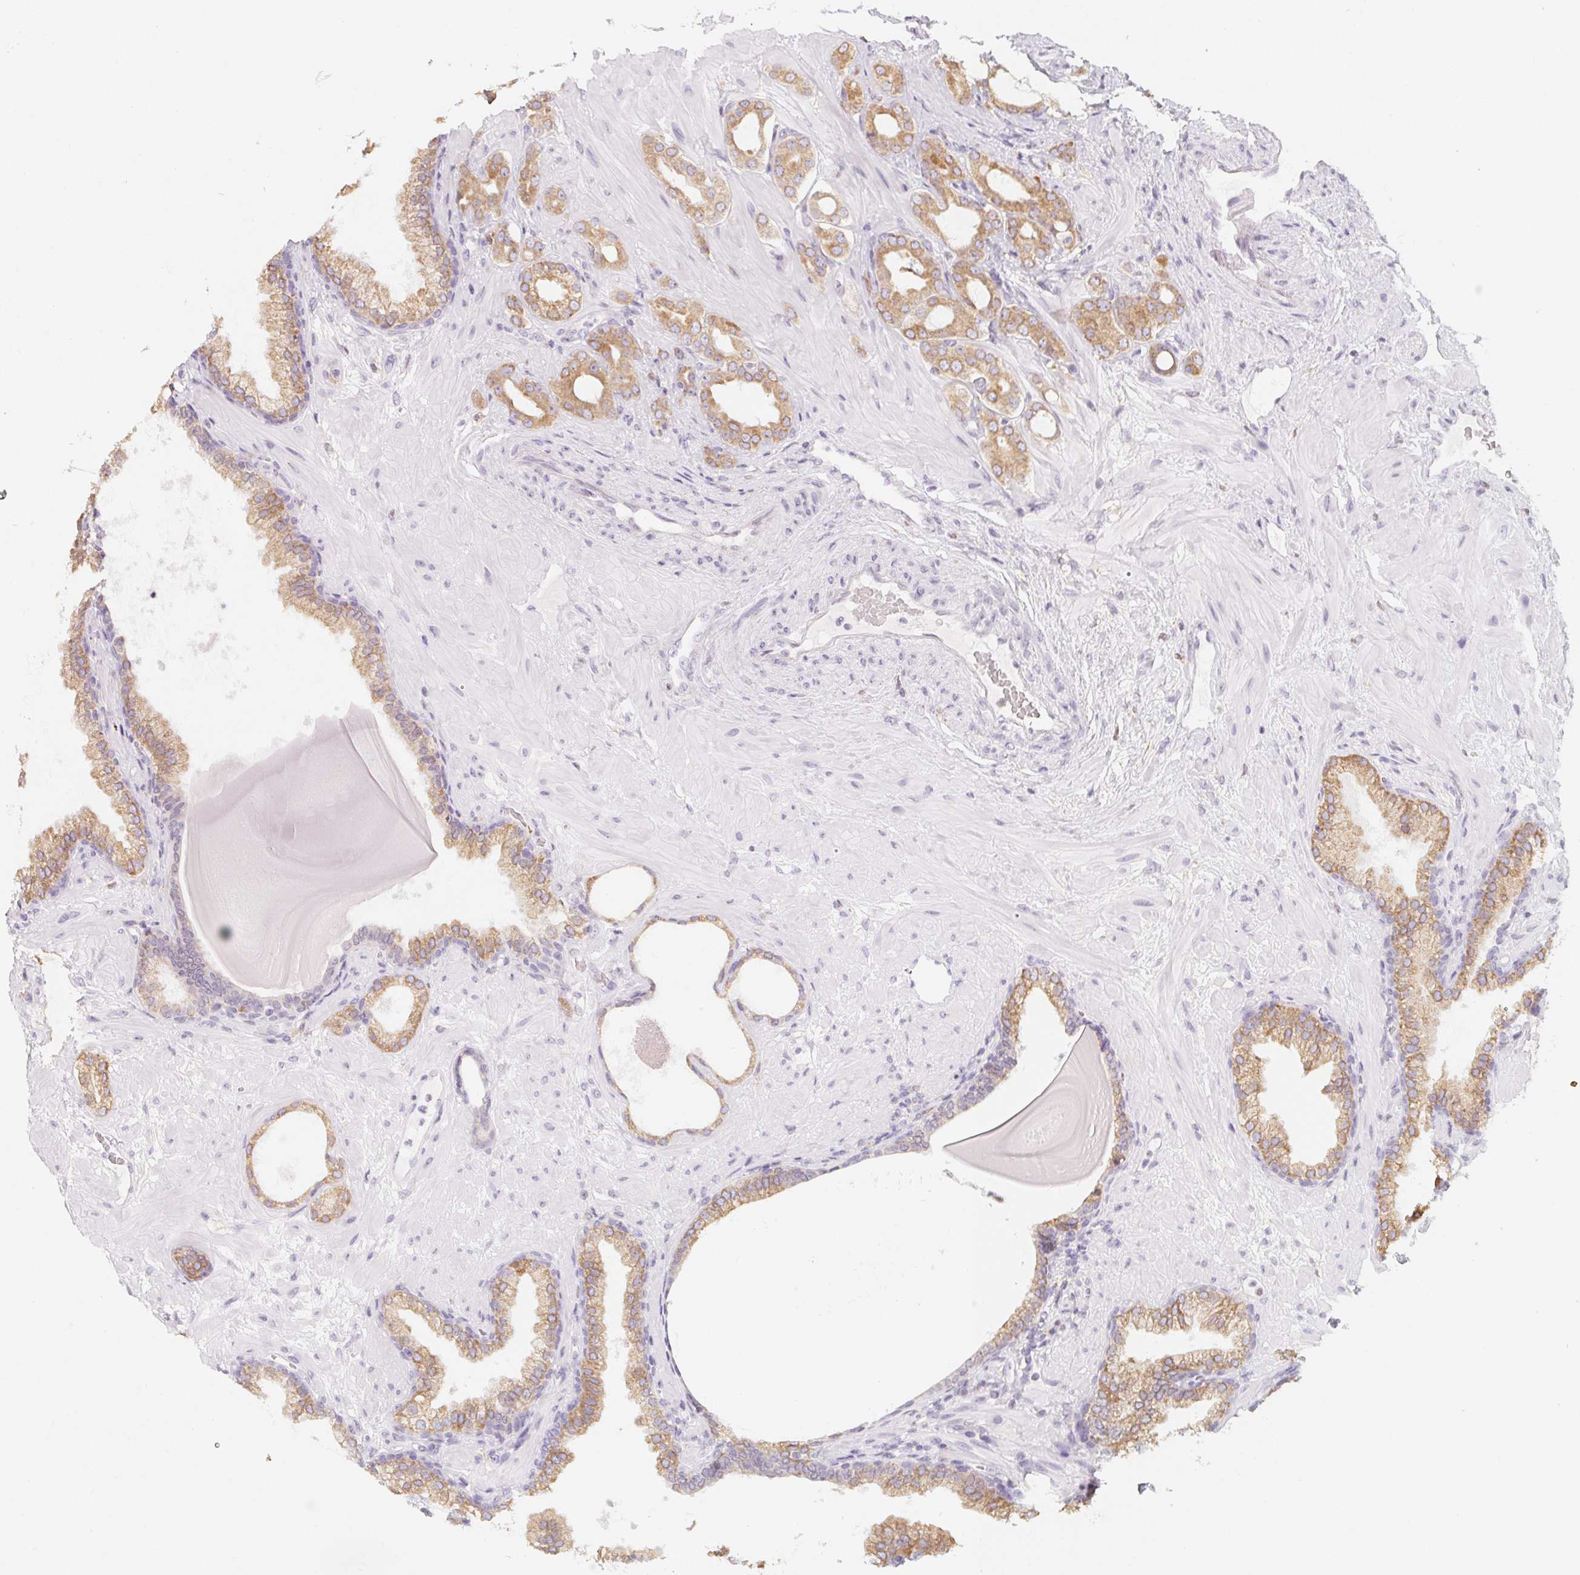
{"staining": {"intensity": "moderate", "quantity": ">75%", "location": "cytoplasmic/membranous"}, "tissue": "prostate cancer", "cell_type": "Tumor cells", "image_type": "cancer", "snomed": [{"axis": "morphology", "description": "Adenocarcinoma, Low grade"}, {"axis": "topography", "description": "Prostate"}], "caption": "Brown immunohistochemical staining in prostate cancer (adenocarcinoma (low-grade)) shows moderate cytoplasmic/membranous positivity in about >75% of tumor cells.", "gene": "SOAT1", "patient": {"sex": "male", "age": 57}}